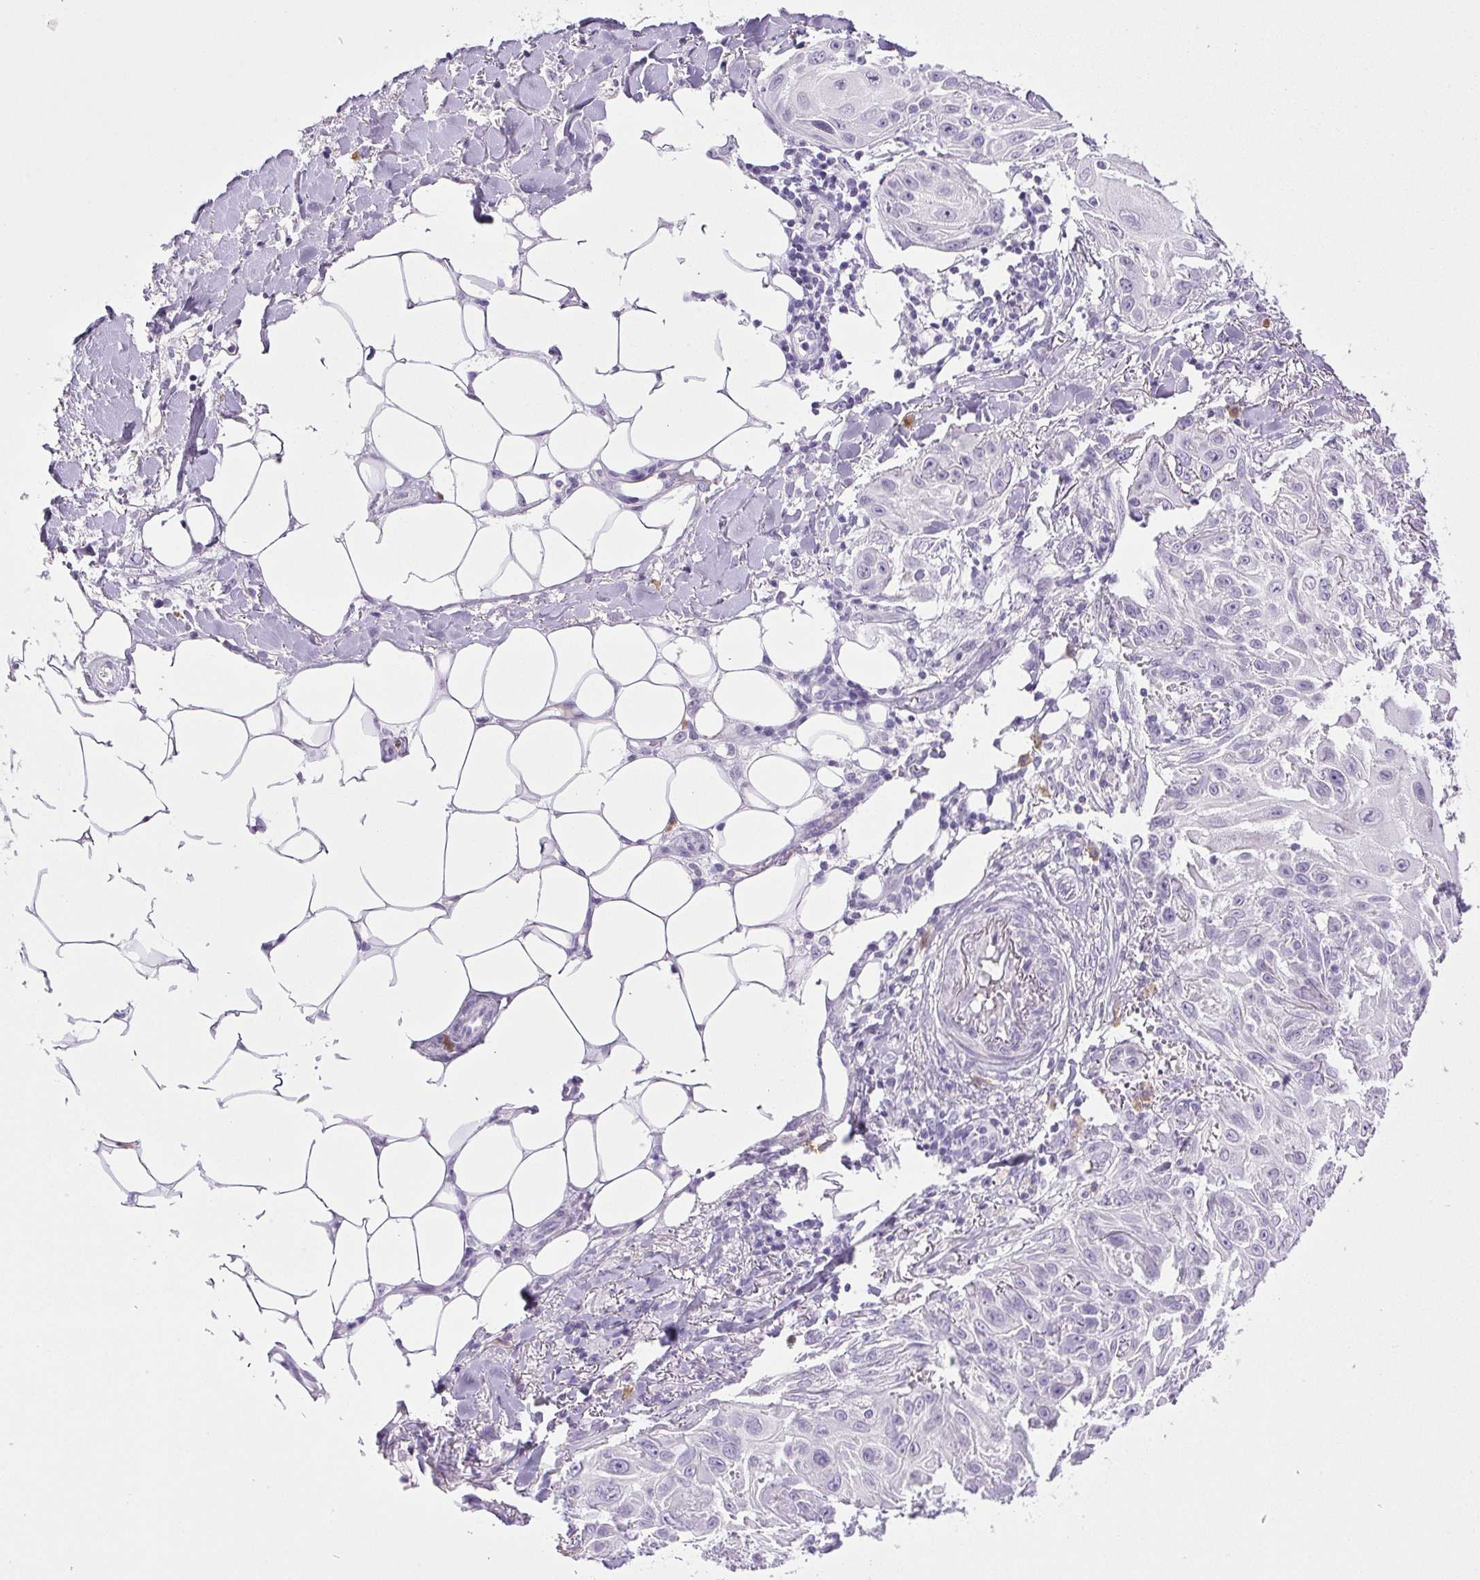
{"staining": {"intensity": "negative", "quantity": "none", "location": "none"}, "tissue": "skin cancer", "cell_type": "Tumor cells", "image_type": "cancer", "snomed": [{"axis": "morphology", "description": "Squamous cell carcinoma, NOS"}, {"axis": "topography", "description": "Skin"}], "caption": "Image shows no protein staining in tumor cells of skin cancer (squamous cell carcinoma) tissue. (DAB immunohistochemistry, high magnification).", "gene": "PAPPA2", "patient": {"sex": "female", "age": 91}}